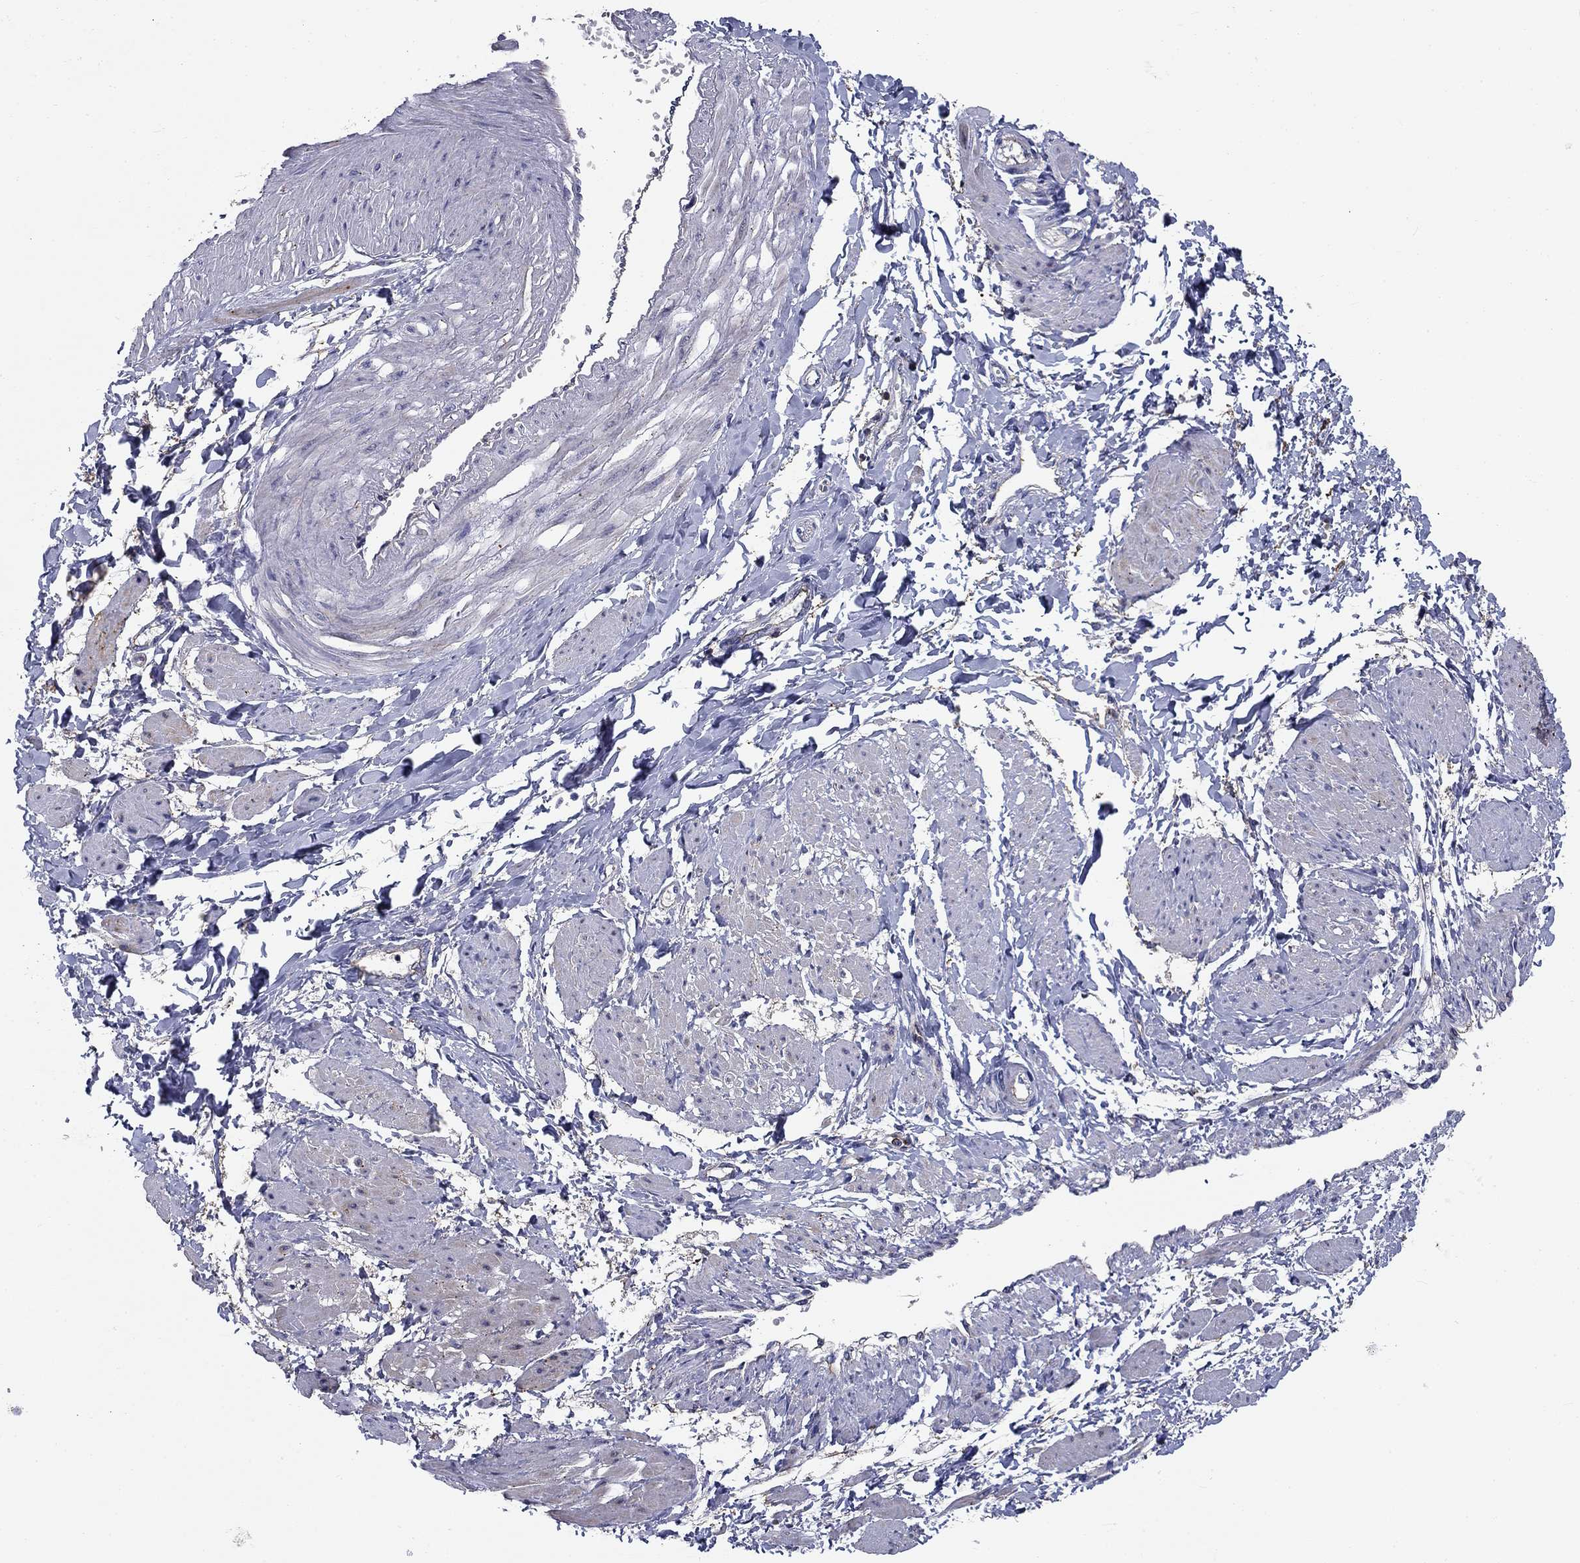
{"staining": {"intensity": "weak", "quantity": "<25%", "location": "cytoplasmic/membranous"}, "tissue": "smooth muscle", "cell_type": "Smooth muscle cells", "image_type": "normal", "snomed": [{"axis": "morphology", "description": "Normal tissue, NOS"}, {"axis": "topography", "description": "Smooth muscle"}, {"axis": "topography", "description": "Uterus"}], "caption": "Immunohistochemistry (IHC) histopathology image of unremarkable smooth muscle: smooth muscle stained with DAB (3,3'-diaminobenzidine) displays no significant protein expression in smooth muscle cells. (Brightfield microscopy of DAB (3,3'-diaminobenzidine) immunohistochemistry at high magnification).", "gene": "SIT1", "patient": {"sex": "female", "age": 39}}